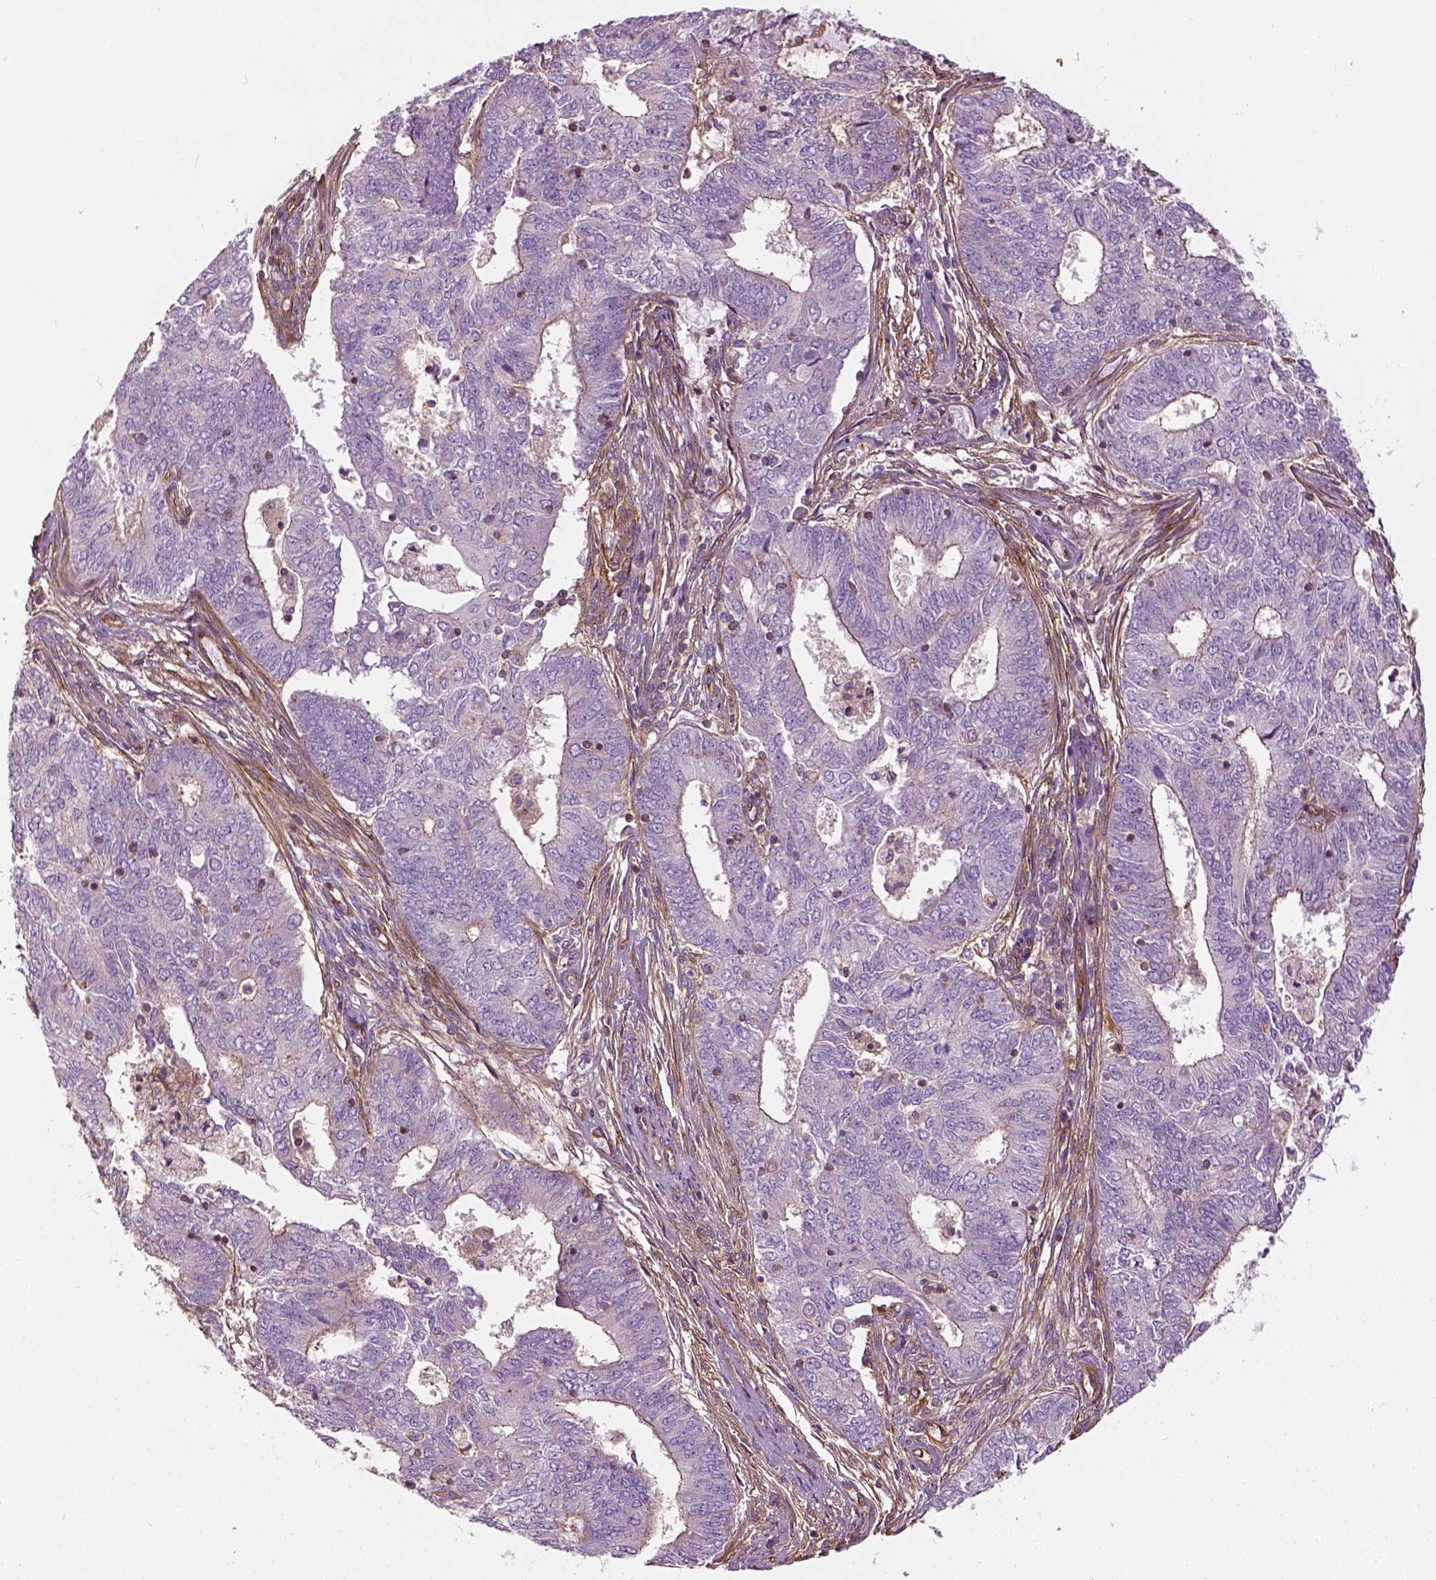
{"staining": {"intensity": "negative", "quantity": "none", "location": "none"}, "tissue": "endometrial cancer", "cell_type": "Tumor cells", "image_type": "cancer", "snomed": [{"axis": "morphology", "description": "Adenocarcinoma, NOS"}, {"axis": "topography", "description": "Endometrium"}], "caption": "The image reveals no significant staining in tumor cells of endometrial adenocarcinoma. (Immunohistochemistry, brightfield microscopy, high magnification).", "gene": "COL6A2", "patient": {"sex": "female", "age": 62}}